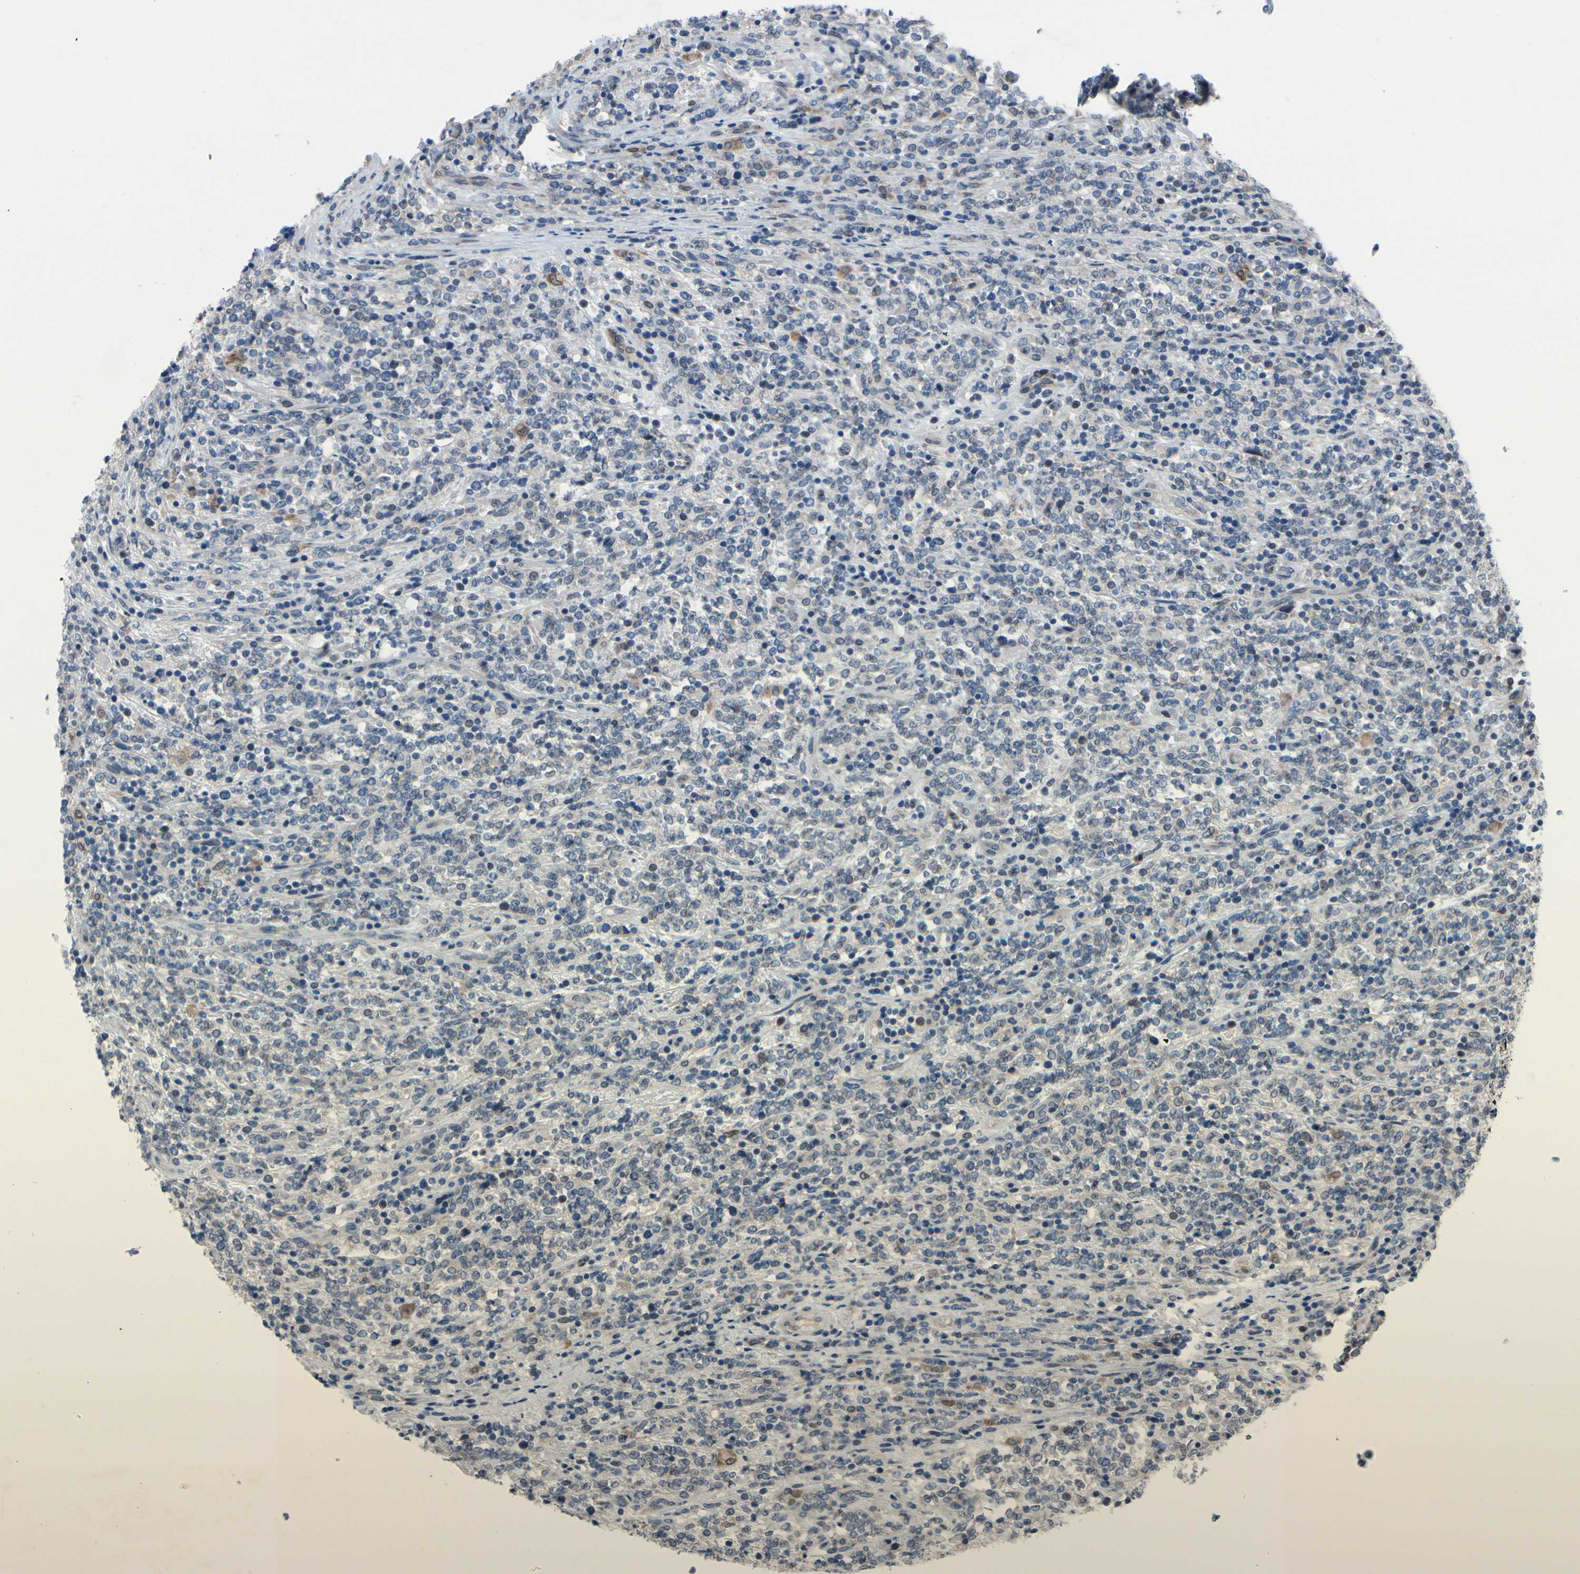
{"staining": {"intensity": "moderate", "quantity": "<25%", "location": "cytoplasmic/membranous"}, "tissue": "lymphoma", "cell_type": "Tumor cells", "image_type": "cancer", "snomed": [{"axis": "morphology", "description": "Malignant lymphoma, non-Hodgkin's type, High grade"}, {"axis": "topography", "description": "Soft tissue"}], "caption": "High-magnification brightfield microscopy of lymphoma stained with DAB (3,3'-diaminobenzidine) (brown) and counterstained with hematoxylin (blue). tumor cells exhibit moderate cytoplasmic/membranous positivity is present in about<25% of cells.", "gene": "PRXL2A", "patient": {"sex": "male", "age": 18}}